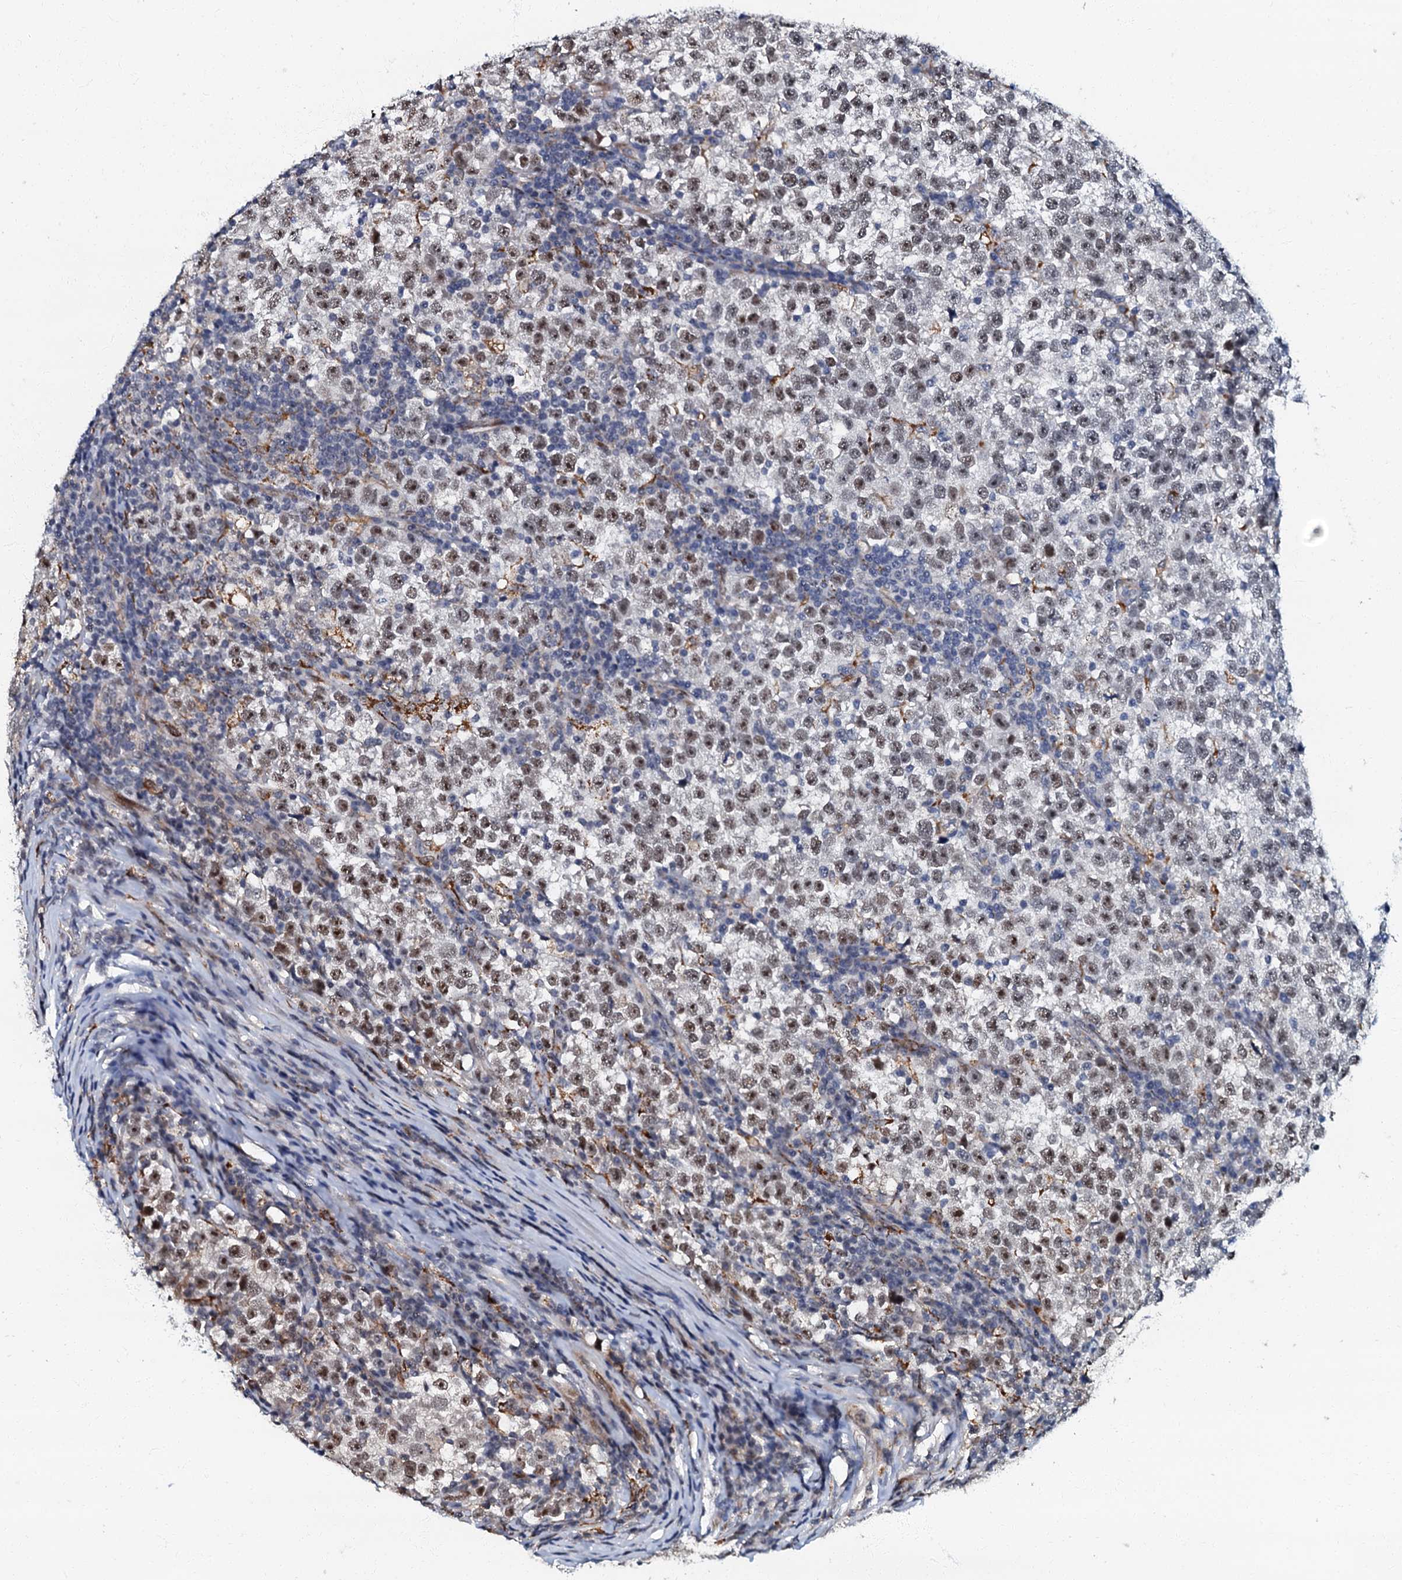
{"staining": {"intensity": "moderate", "quantity": "<25%", "location": "nuclear"}, "tissue": "testis cancer", "cell_type": "Tumor cells", "image_type": "cancer", "snomed": [{"axis": "morphology", "description": "Normal tissue, NOS"}, {"axis": "morphology", "description": "Seminoma, NOS"}, {"axis": "topography", "description": "Testis"}], "caption": "Human testis cancer stained for a protein (brown) displays moderate nuclear positive expression in approximately <25% of tumor cells.", "gene": "OLAH", "patient": {"sex": "male", "age": 43}}